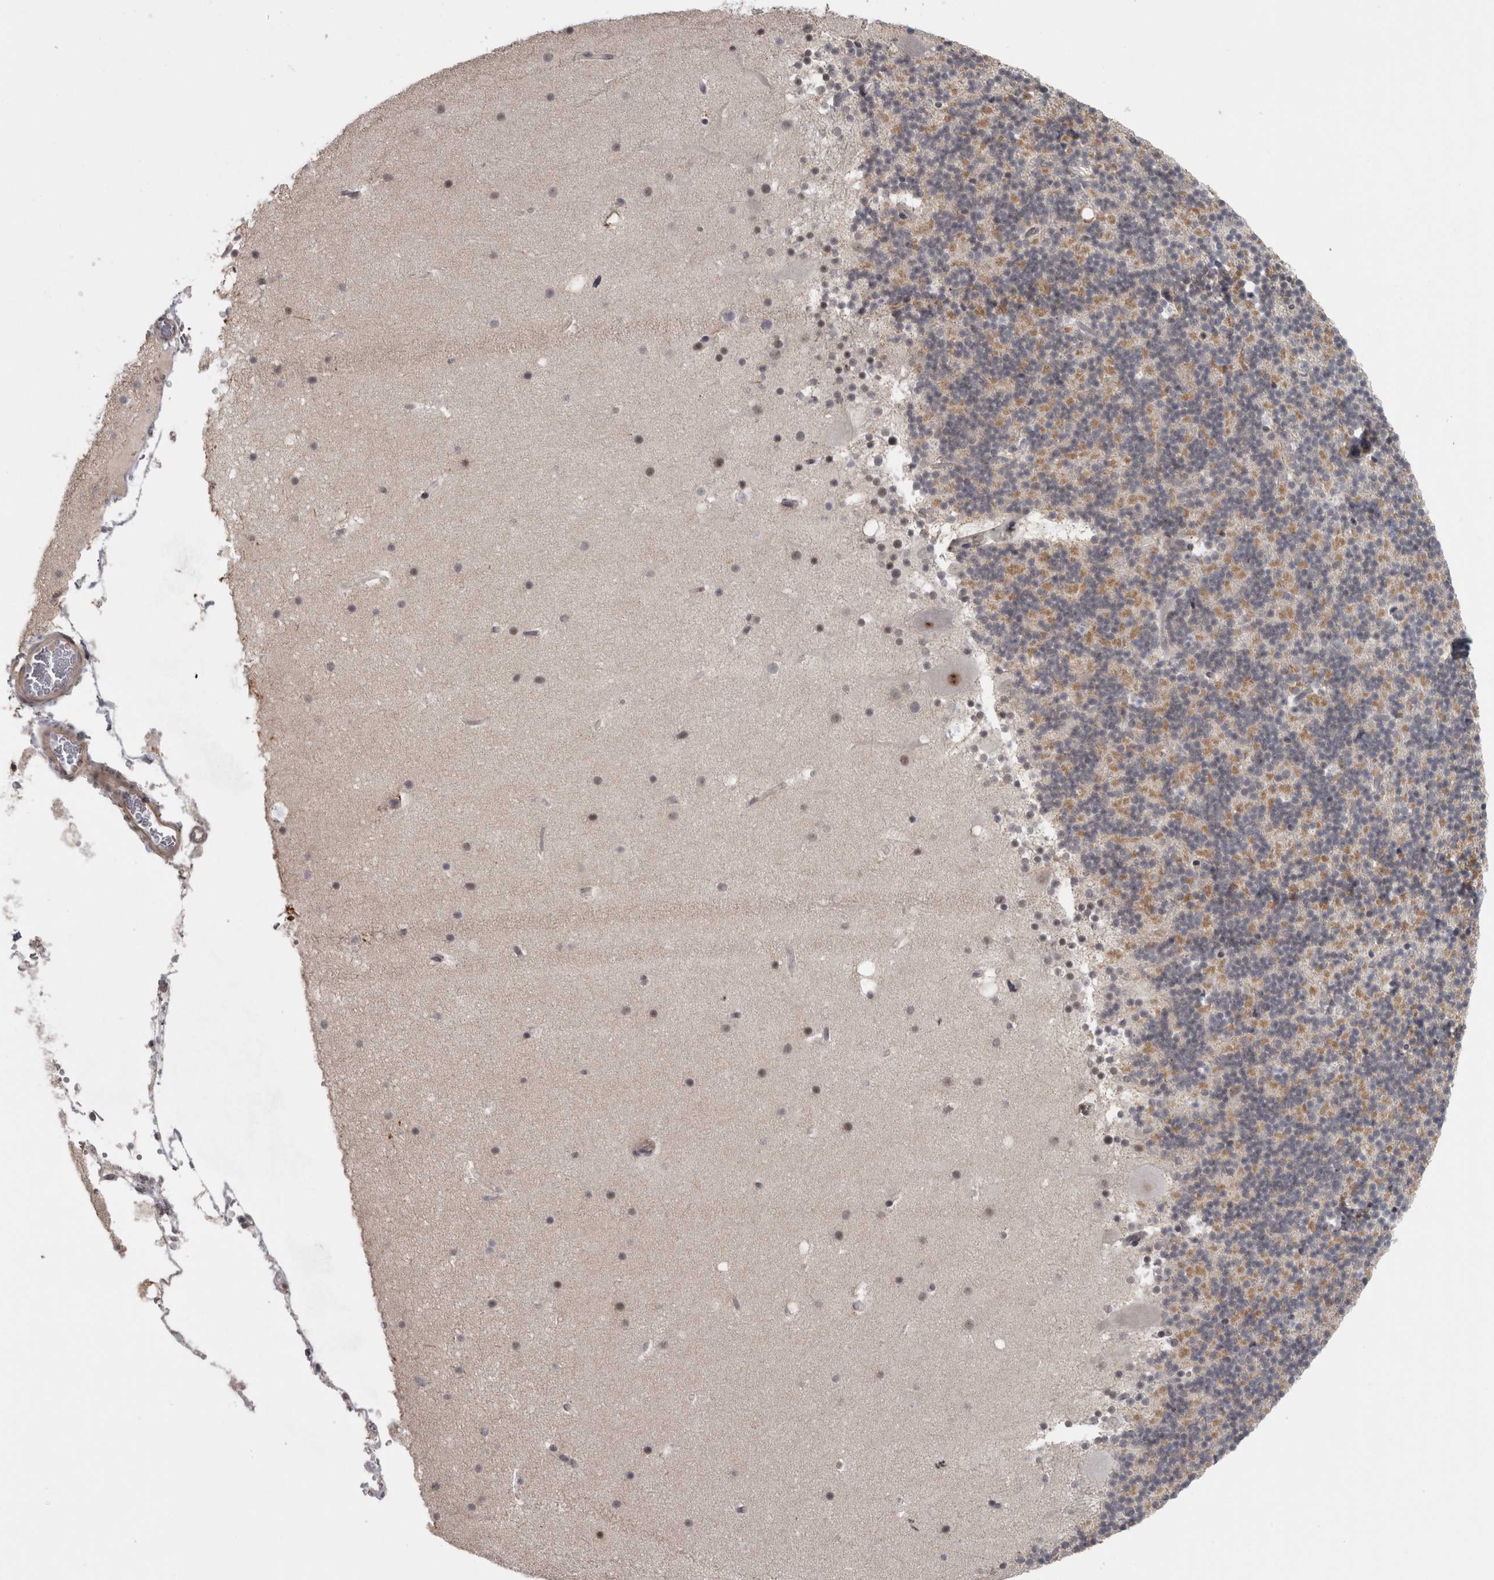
{"staining": {"intensity": "weak", "quantity": ">75%", "location": "cytoplasmic/membranous"}, "tissue": "cerebellum", "cell_type": "Cells in granular layer", "image_type": "normal", "snomed": [{"axis": "morphology", "description": "Normal tissue, NOS"}, {"axis": "topography", "description": "Cerebellum"}], "caption": "The image reveals staining of unremarkable cerebellum, revealing weak cytoplasmic/membranous protein staining (brown color) within cells in granular layer. (Brightfield microscopy of DAB IHC at high magnification).", "gene": "PPP1R12B", "patient": {"sex": "male", "age": 57}}